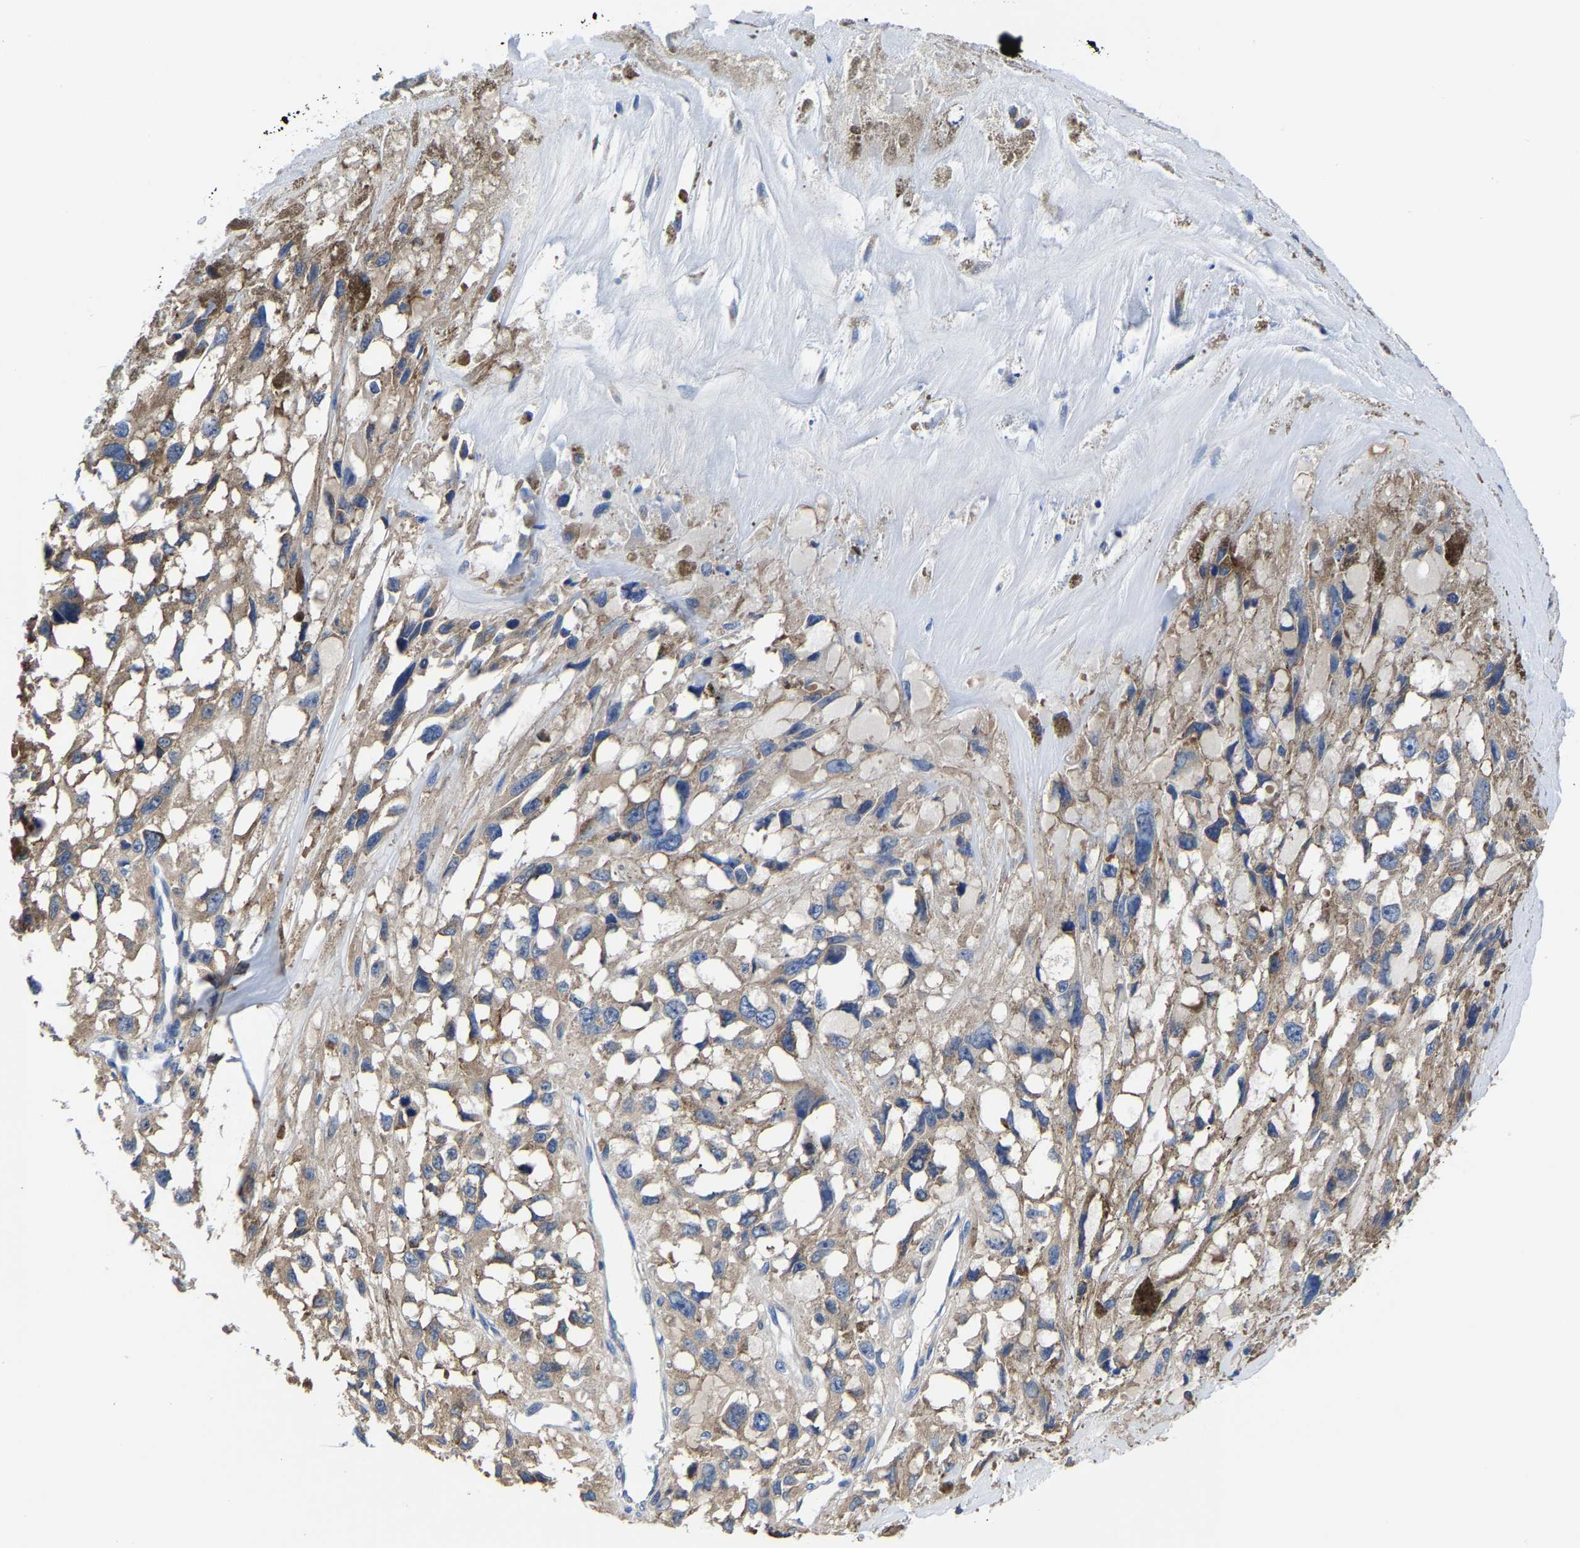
{"staining": {"intensity": "weak", "quantity": "25%-75%", "location": "cytoplasmic/membranous"}, "tissue": "melanoma", "cell_type": "Tumor cells", "image_type": "cancer", "snomed": [{"axis": "morphology", "description": "Malignant melanoma, Metastatic site"}, {"axis": "topography", "description": "Lymph node"}], "caption": "Tumor cells exhibit low levels of weak cytoplasmic/membranous expression in about 25%-75% of cells in malignant melanoma (metastatic site).", "gene": "SRPK2", "patient": {"sex": "male", "age": 59}}